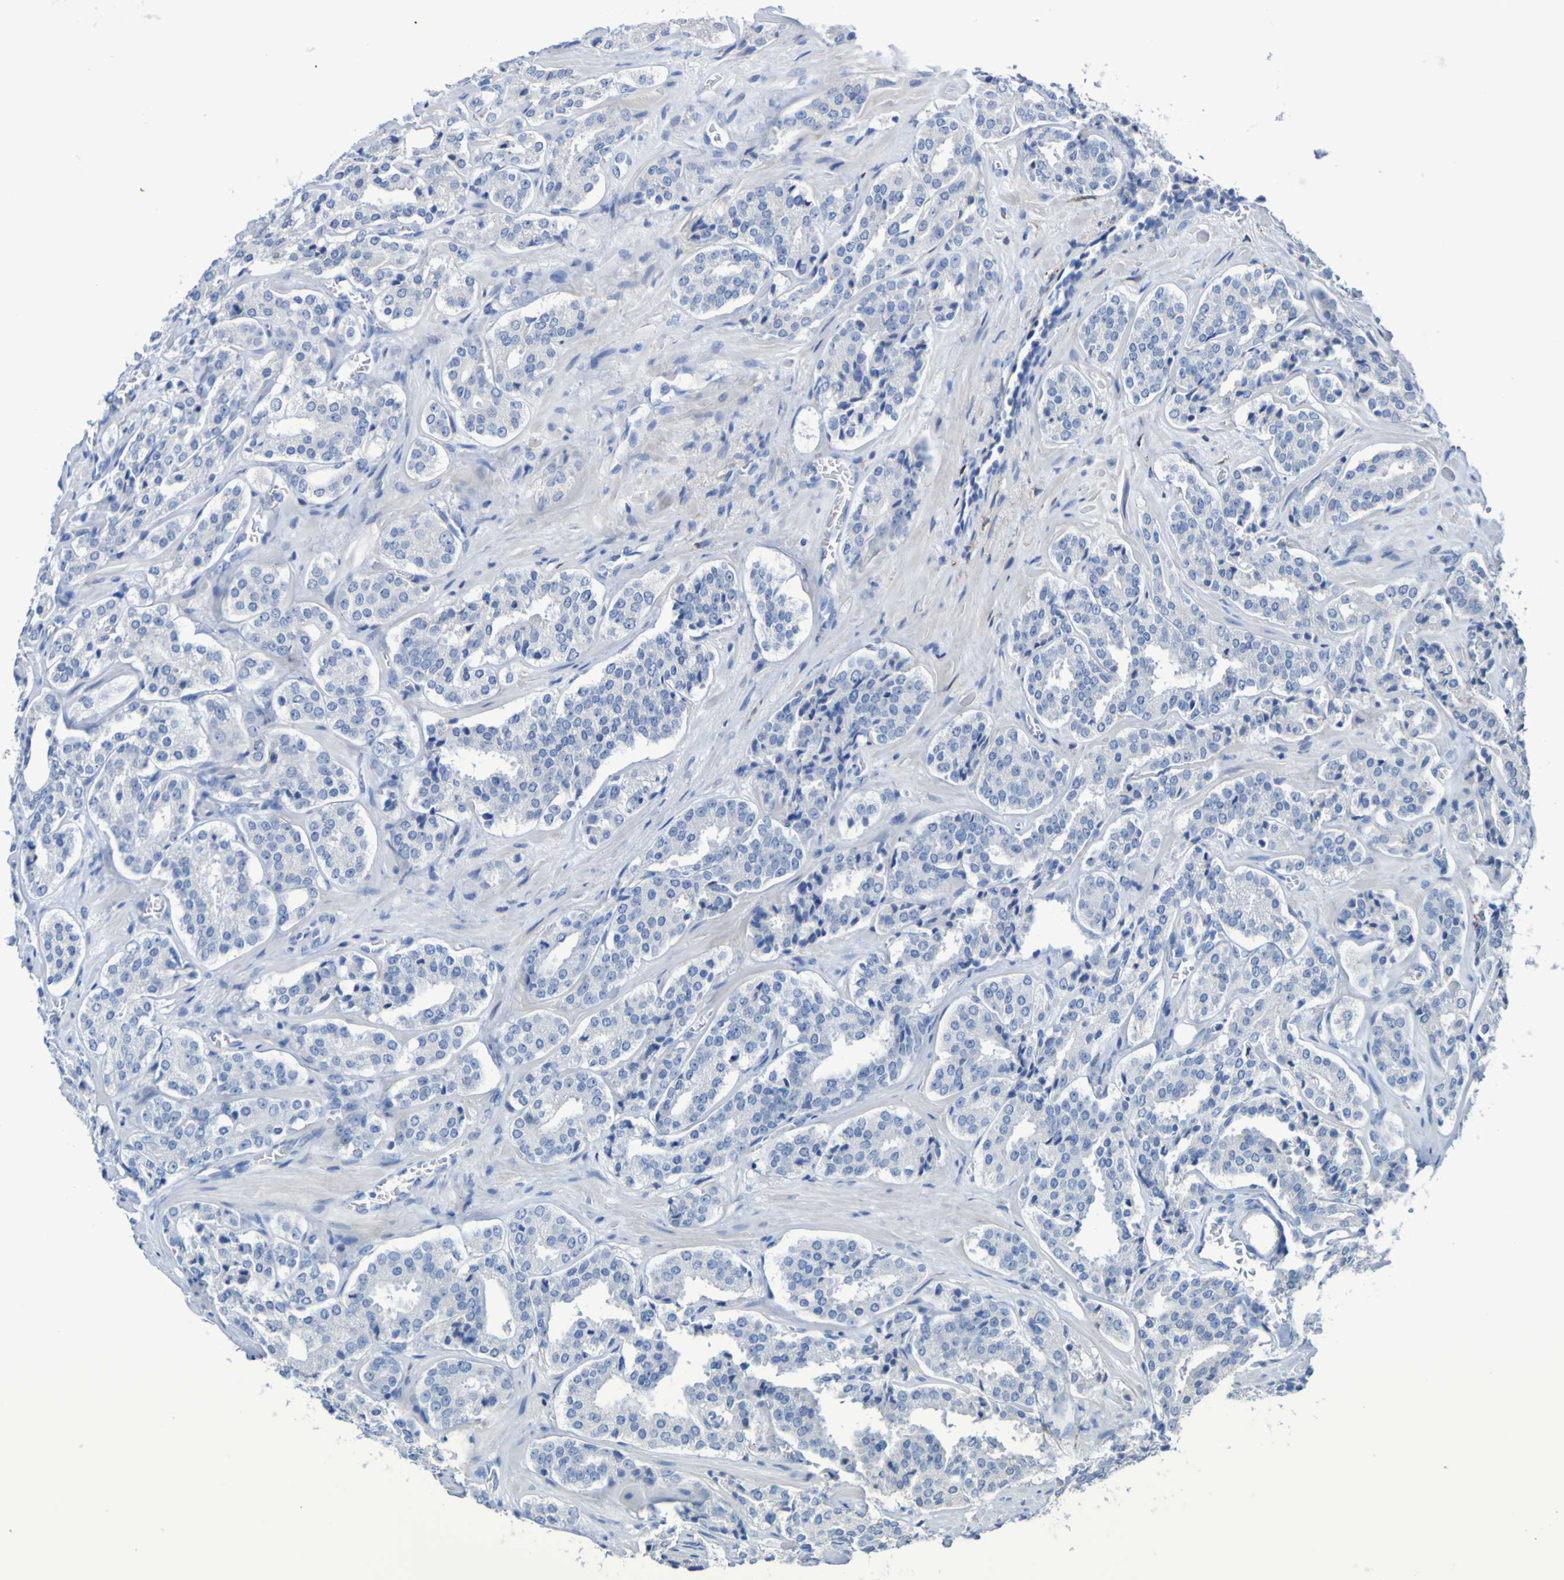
{"staining": {"intensity": "negative", "quantity": "none", "location": "none"}, "tissue": "prostate cancer", "cell_type": "Tumor cells", "image_type": "cancer", "snomed": [{"axis": "morphology", "description": "Adenocarcinoma, High grade"}, {"axis": "topography", "description": "Prostate"}], "caption": "DAB immunohistochemical staining of high-grade adenocarcinoma (prostate) shows no significant expression in tumor cells.", "gene": "SGCB", "patient": {"sex": "male", "age": 60}}